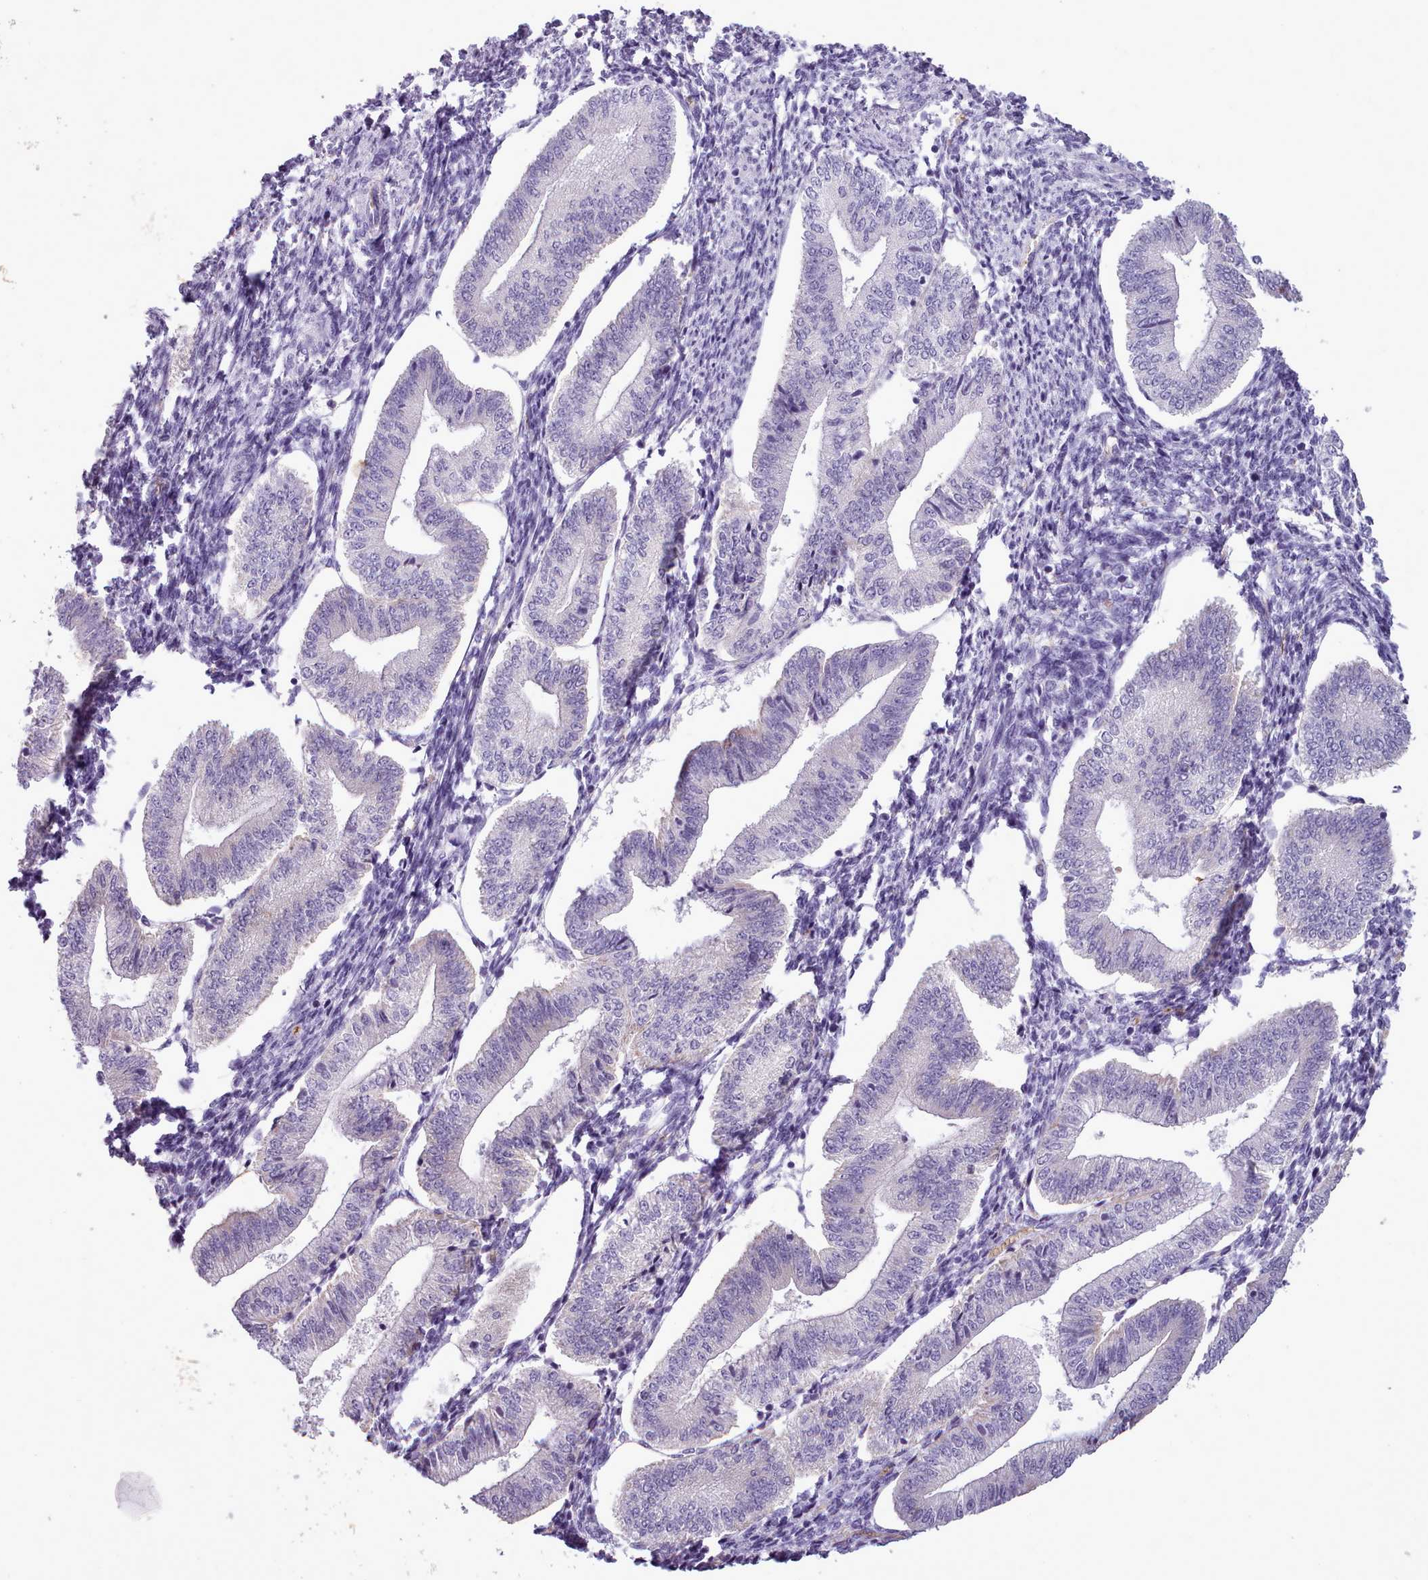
{"staining": {"intensity": "negative", "quantity": "none", "location": "none"}, "tissue": "endometrium", "cell_type": "Cells in endometrial stroma", "image_type": "normal", "snomed": [{"axis": "morphology", "description": "Normal tissue, NOS"}, {"axis": "topography", "description": "Endometrium"}], "caption": "A photomicrograph of endometrium stained for a protein shows no brown staining in cells in endometrial stroma.", "gene": "AK4P3", "patient": {"sex": "female", "age": 34}}